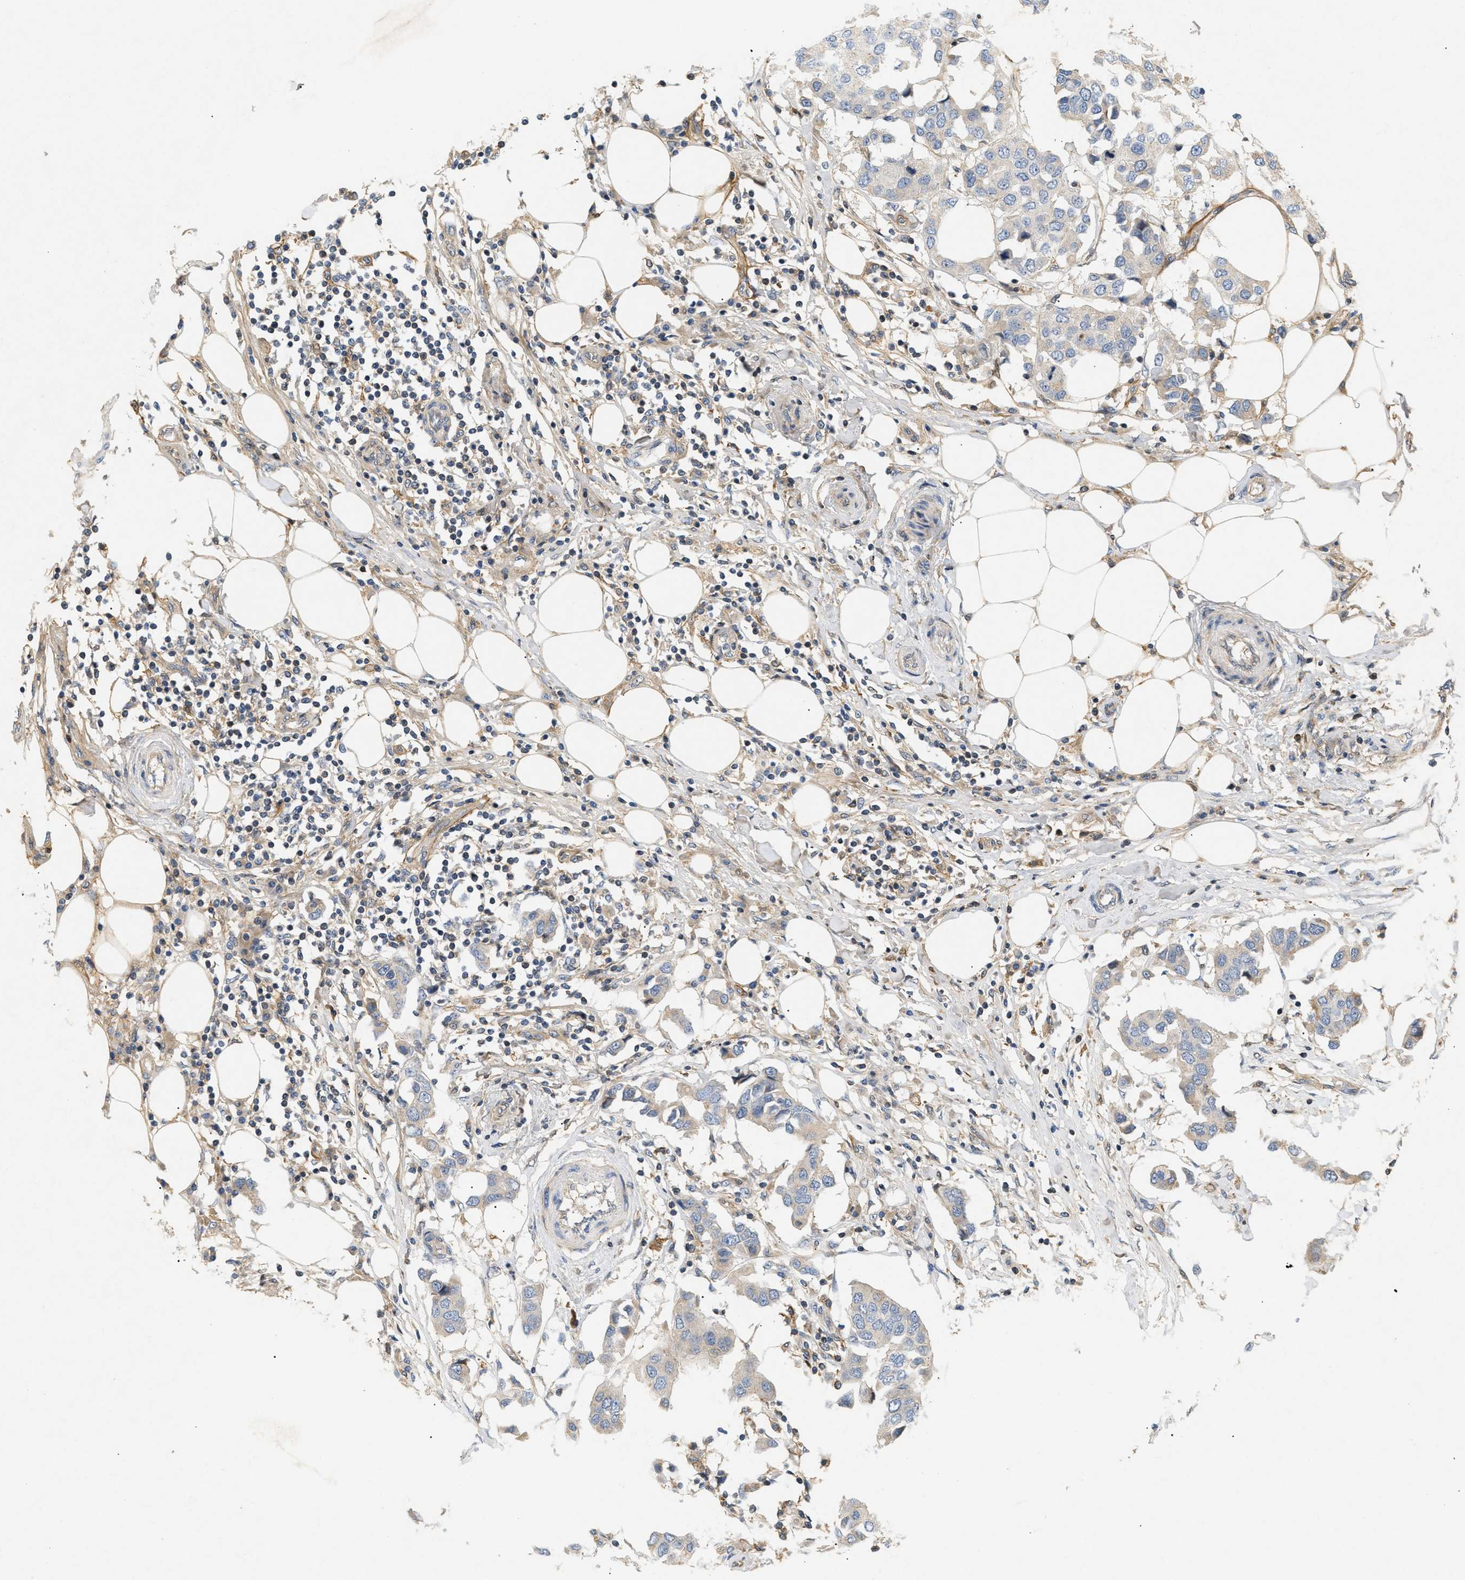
{"staining": {"intensity": "weak", "quantity": "<25%", "location": "cytoplasmic/membranous"}, "tissue": "breast cancer", "cell_type": "Tumor cells", "image_type": "cancer", "snomed": [{"axis": "morphology", "description": "Duct carcinoma"}, {"axis": "topography", "description": "Breast"}], "caption": "Tumor cells show no significant protein staining in intraductal carcinoma (breast).", "gene": "FARS2", "patient": {"sex": "female", "age": 80}}